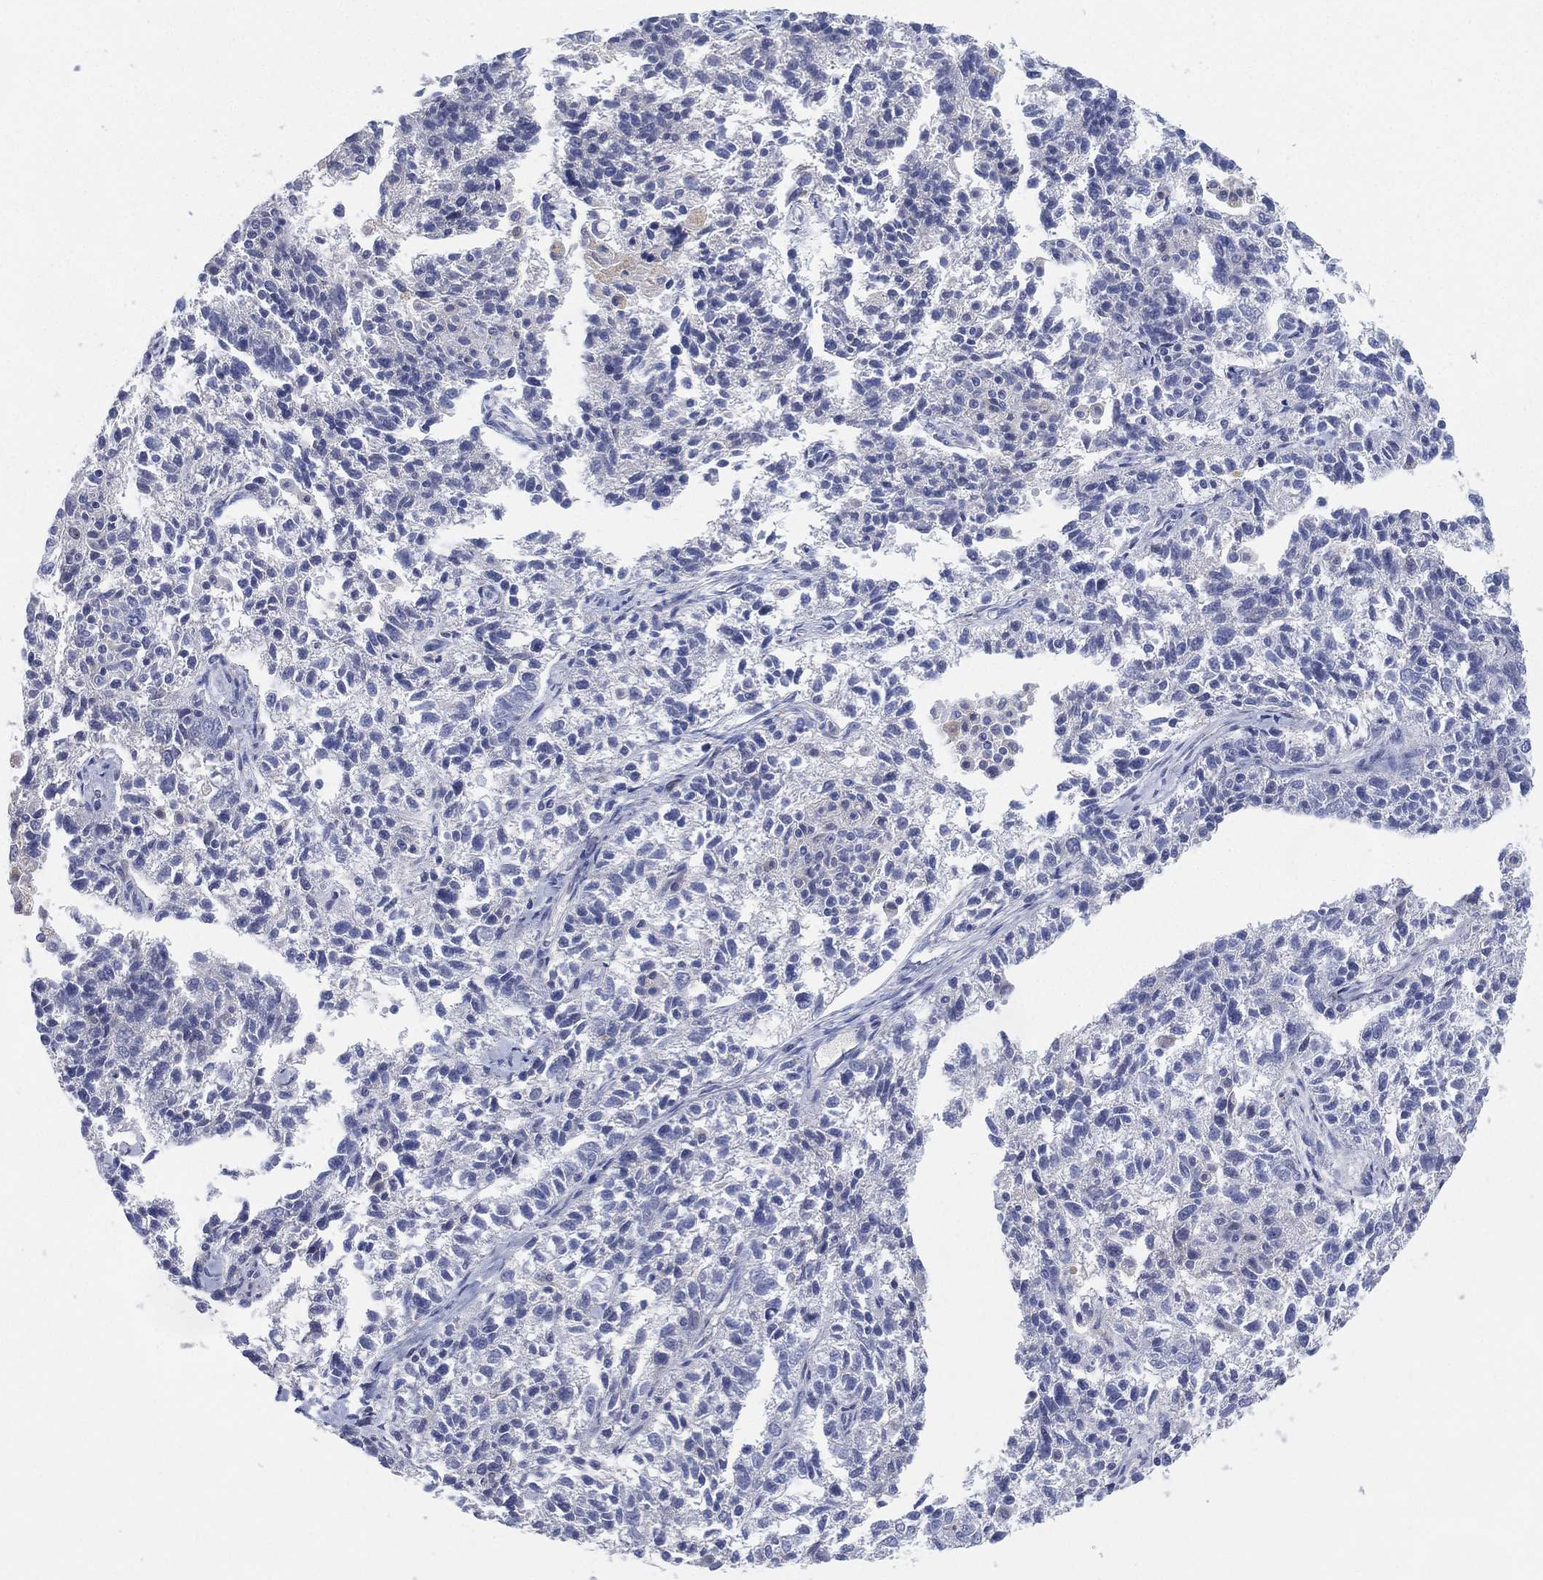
{"staining": {"intensity": "negative", "quantity": "none", "location": "none"}, "tissue": "ovarian cancer", "cell_type": "Tumor cells", "image_type": "cancer", "snomed": [{"axis": "morphology", "description": "Cystadenocarcinoma, serous, NOS"}, {"axis": "topography", "description": "Ovary"}], "caption": "Tumor cells show no significant positivity in ovarian cancer. (DAB (3,3'-diaminobenzidine) immunohistochemistry (IHC), high magnification).", "gene": "GALNS", "patient": {"sex": "female", "age": 71}}